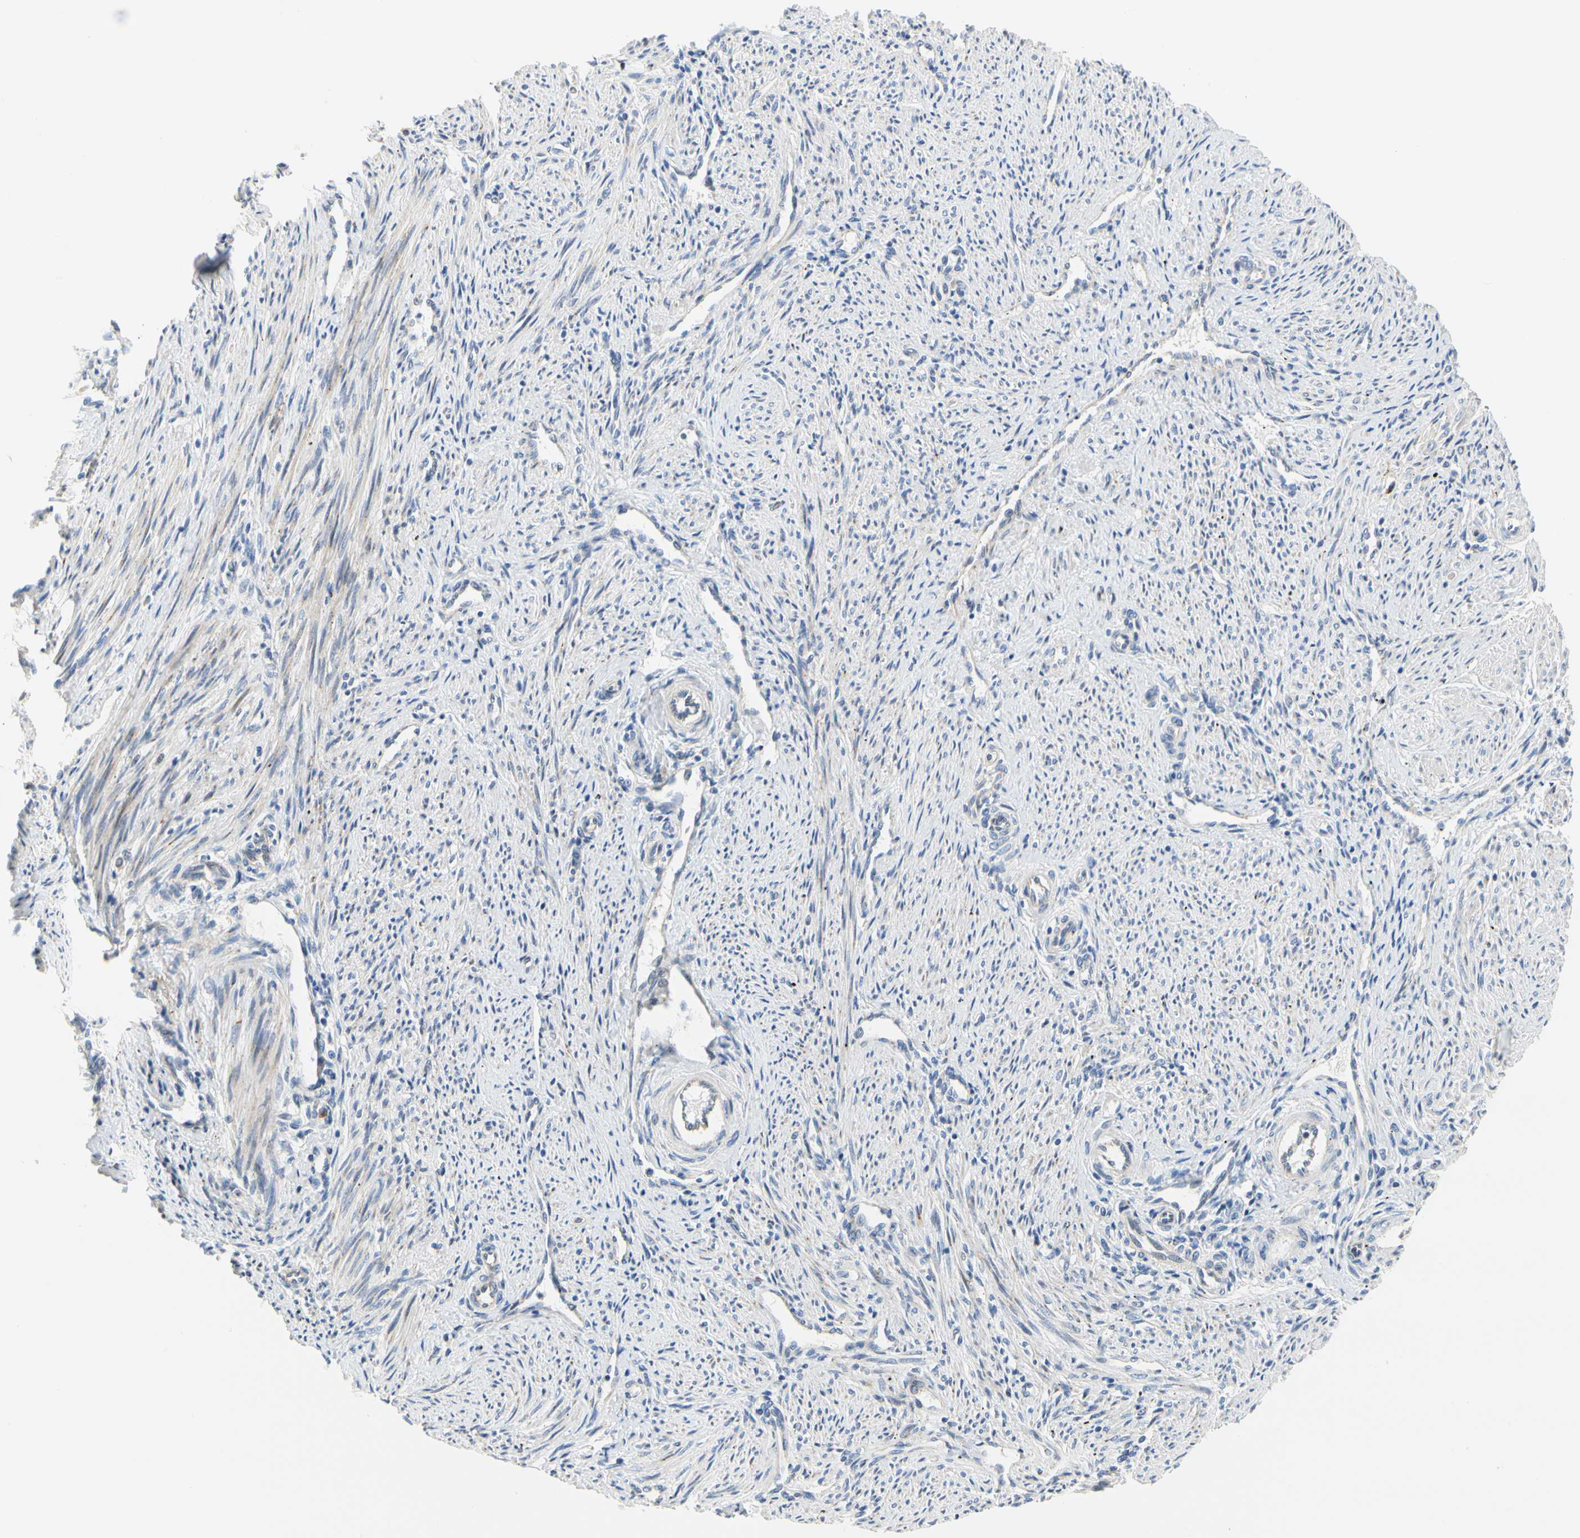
{"staining": {"intensity": "negative", "quantity": "none", "location": "none"}, "tissue": "endometrium", "cell_type": "Cells in endometrial stroma", "image_type": "normal", "snomed": [{"axis": "morphology", "description": "Normal tissue, NOS"}, {"axis": "topography", "description": "Endometrium"}], "caption": "Immunohistochemical staining of unremarkable human endometrium demonstrates no significant positivity in cells in endometrial stroma.", "gene": "ZNF236", "patient": {"sex": "female", "age": 42}}